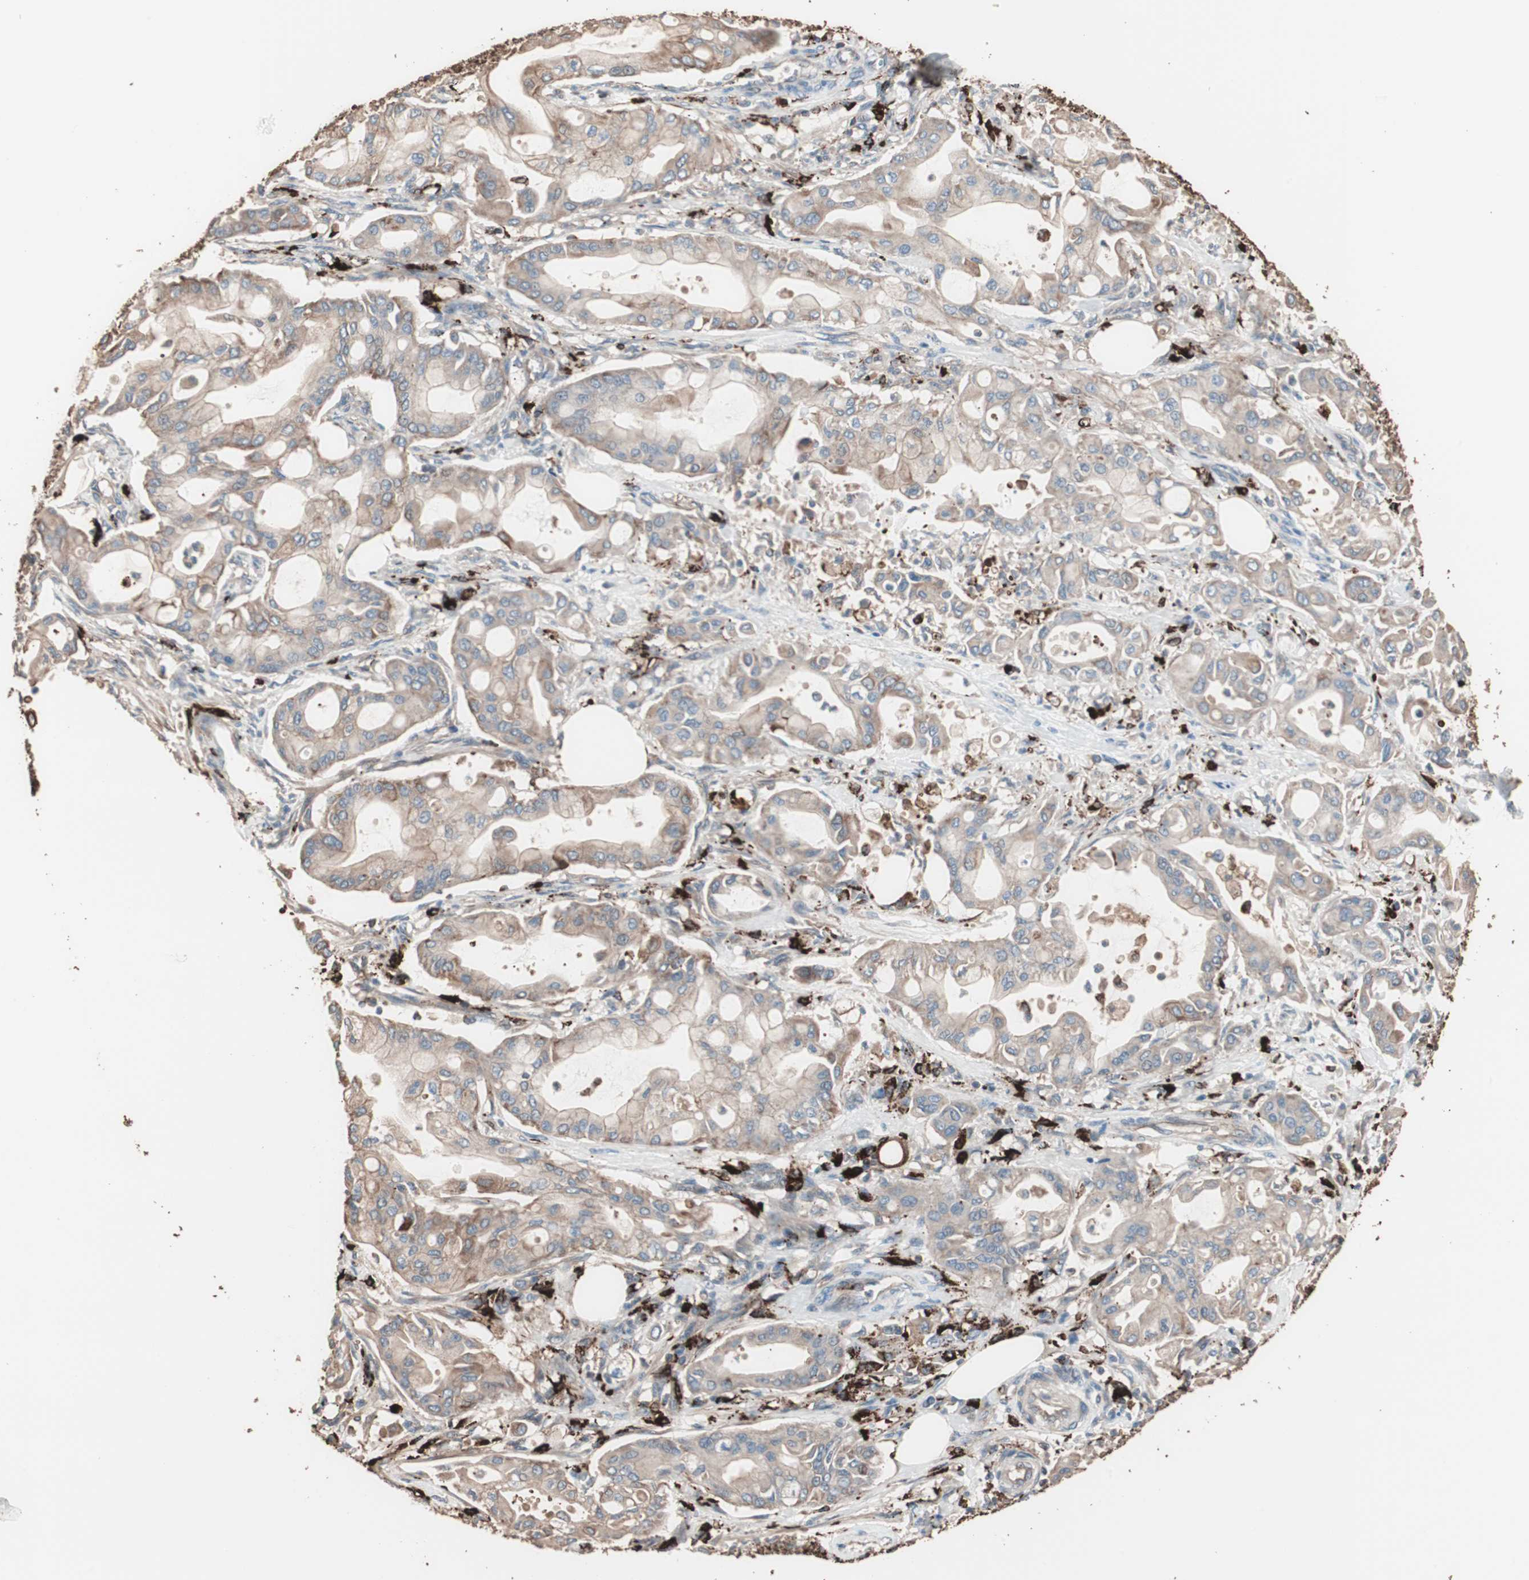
{"staining": {"intensity": "moderate", "quantity": ">75%", "location": "cytoplasmic/membranous"}, "tissue": "pancreatic cancer", "cell_type": "Tumor cells", "image_type": "cancer", "snomed": [{"axis": "morphology", "description": "Adenocarcinoma, NOS"}, {"axis": "morphology", "description": "Adenocarcinoma, metastatic, NOS"}, {"axis": "topography", "description": "Lymph node"}, {"axis": "topography", "description": "Pancreas"}, {"axis": "topography", "description": "Duodenum"}], "caption": "Protein analysis of pancreatic cancer tissue reveals moderate cytoplasmic/membranous expression in about >75% of tumor cells.", "gene": "CCT3", "patient": {"sex": "female", "age": 64}}